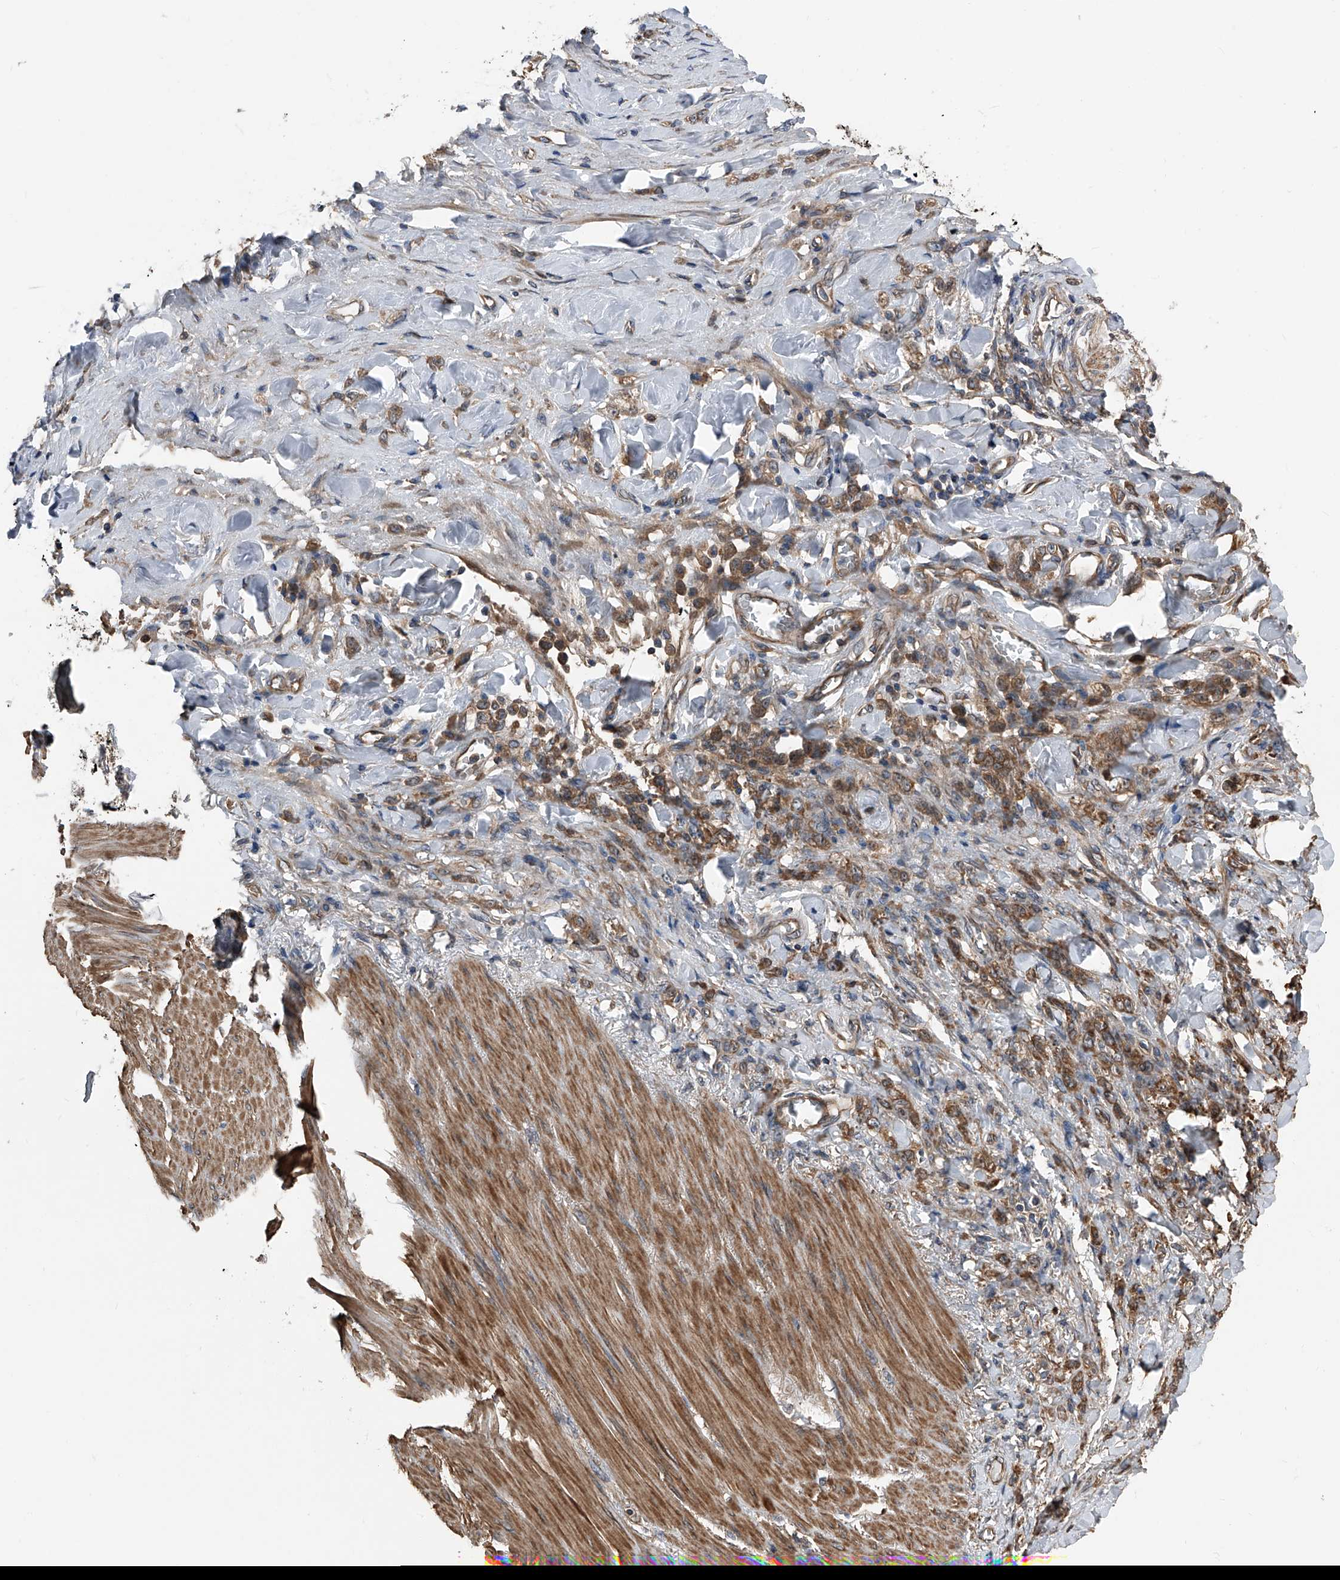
{"staining": {"intensity": "strong", "quantity": ">75%", "location": "cytoplasmic/membranous"}, "tissue": "stomach cancer", "cell_type": "Tumor cells", "image_type": "cancer", "snomed": [{"axis": "morphology", "description": "Normal tissue, NOS"}, {"axis": "morphology", "description": "Adenocarcinoma, NOS"}, {"axis": "topography", "description": "Stomach"}], "caption": "Immunohistochemistry (IHC) (DAB) staining of adenocarcinoma (stomach) displays strong cytoplasmic/membranous protein expression in approximately >75% of tumor cells.", "gene": "KCNJ2", "patient": {"sex": "male", "age": 82}}